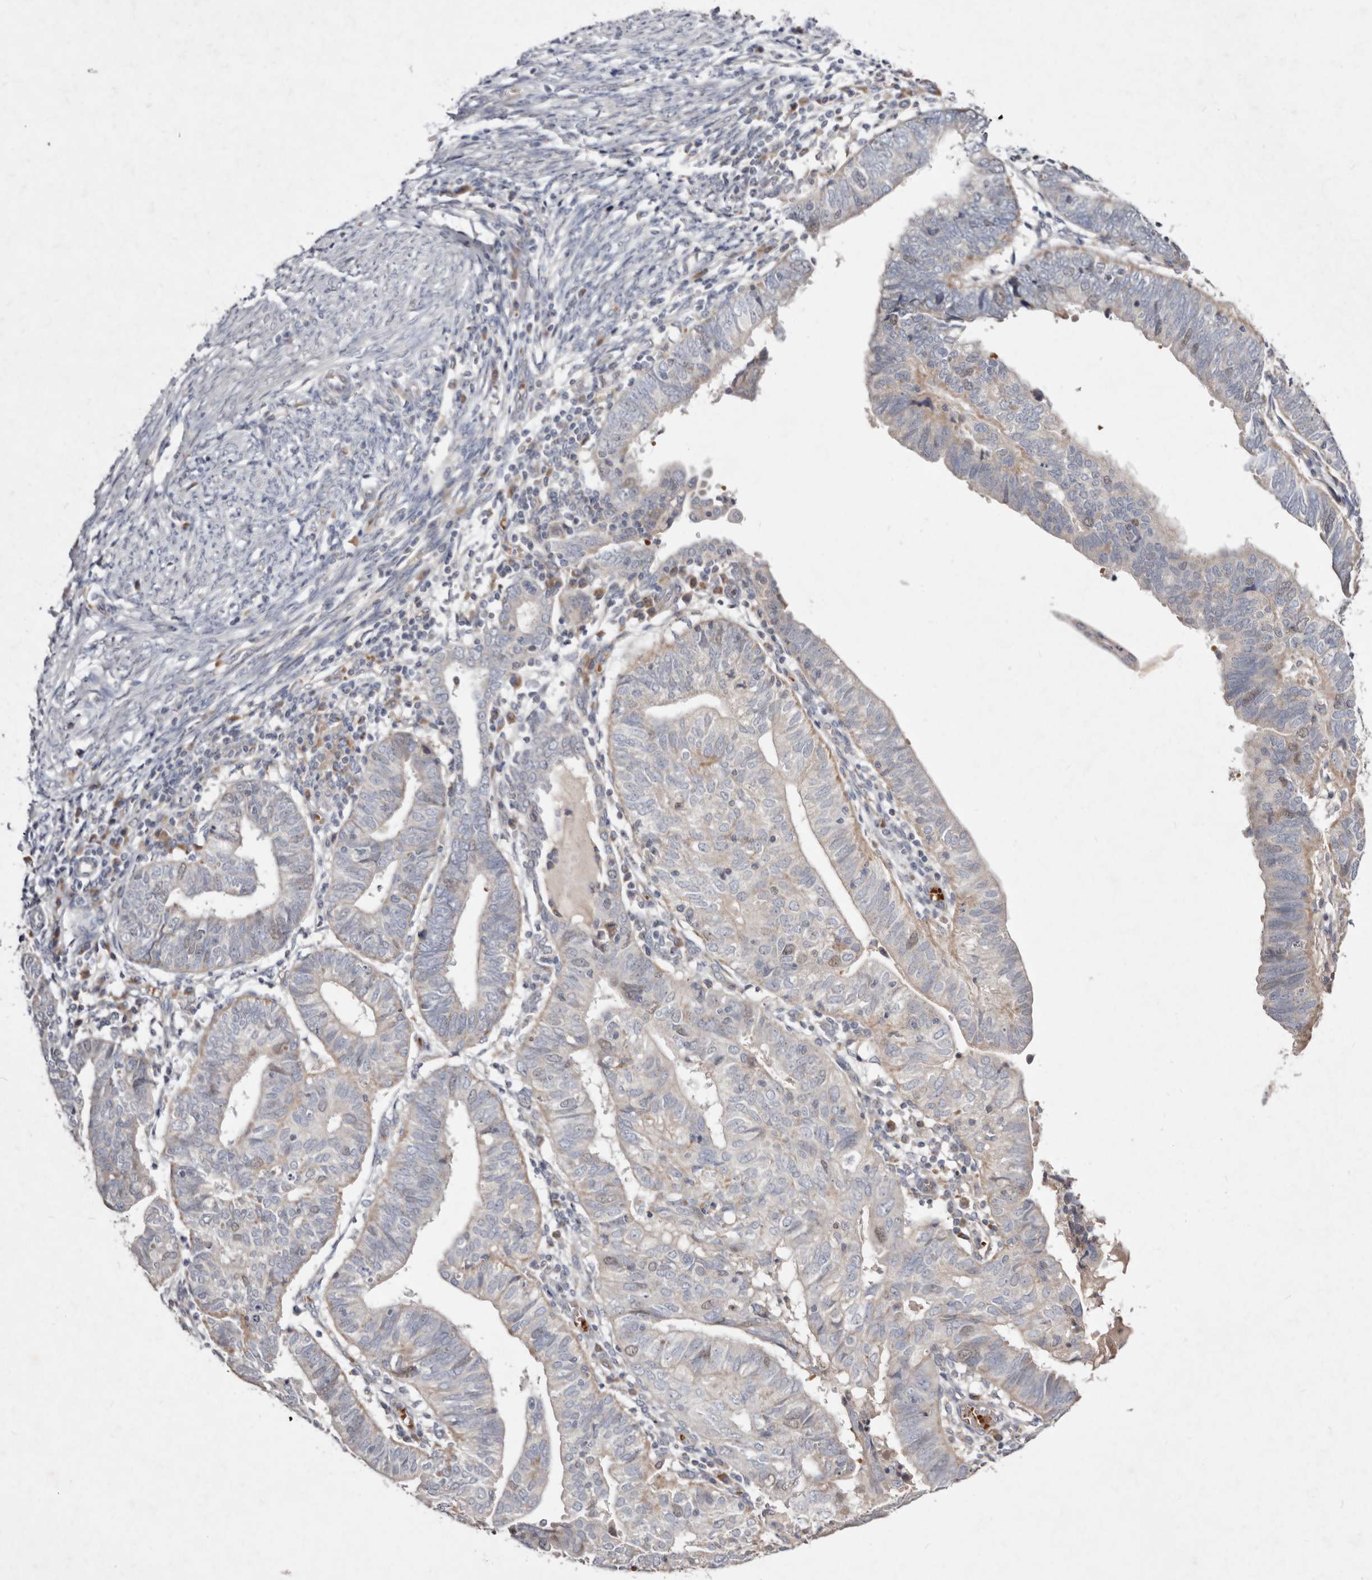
{"staining": {"intensity": "weak", "quantity": "<25%", "location": "cytoplasmic/membranous"}, "tissue": "endometrial cancer", "cell_type": "Tumor cells", "image_type": "cancer", "snomed": [{"axis": "morphology", "description": "Adenocarcinoma, NOS"}, {"axis": "topography", "description": "Uterus"}], "caption": "The histopathology image shows no staining of tumor cells in endometrial adenocarcinoma.", "gene": "SLC25A20", "patient": {"sex": "female", "age": 77}}